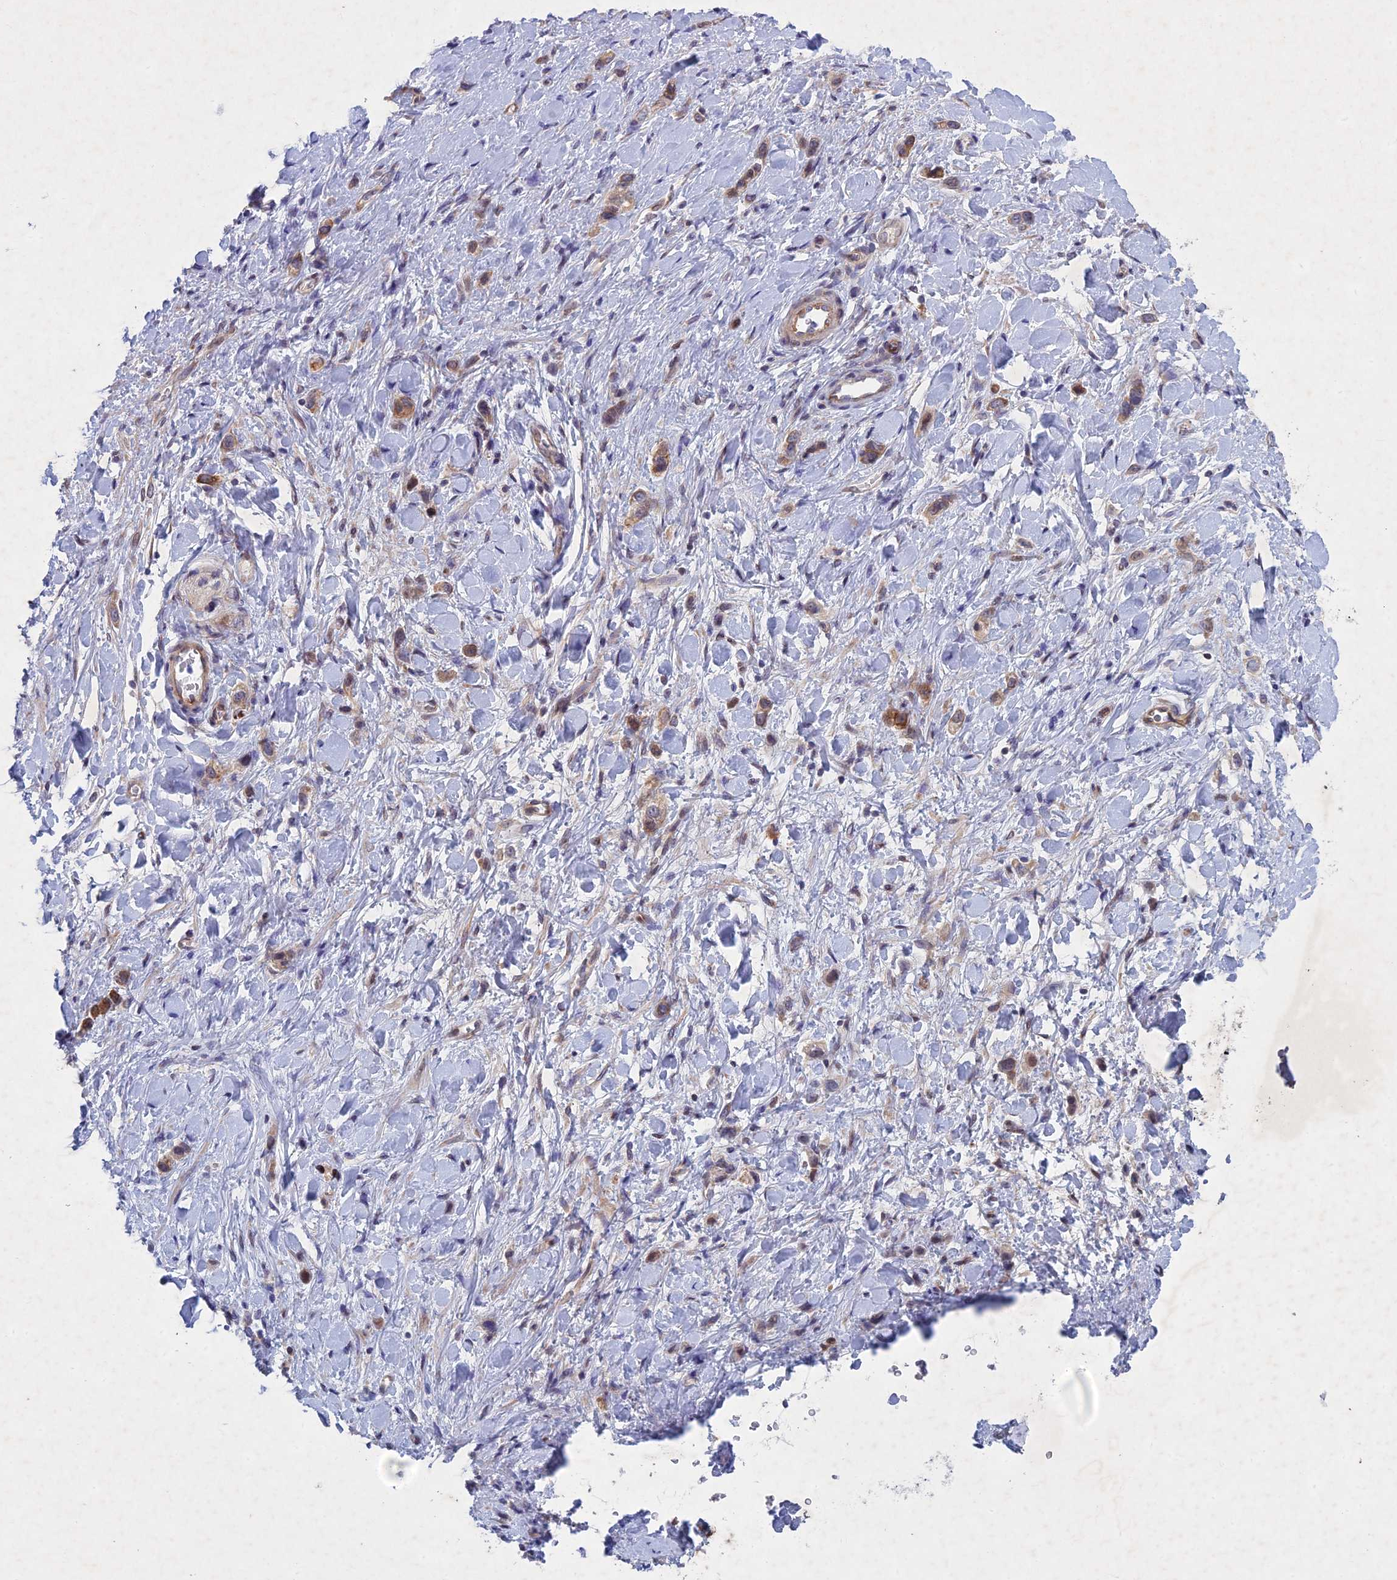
{"staining": {"intensity": "weak", "quantity": ">75%", "location": "cytoplasmic/membranous"}, "tissue": "stomach cancer", "cell_type": "Tumor cells", "image_type": "cancer", "snomed": [{"axis": "morphology", "description": "Adenocarcinoma, NOS"}, {"axis": "topography", "description": "Stomach"}], "caption": "Stomach cancer stained with a protein marker reveals weak staining in tumor cells.", "gene": "PTHLH", "patient": {"sex": "female", "age": 65}}